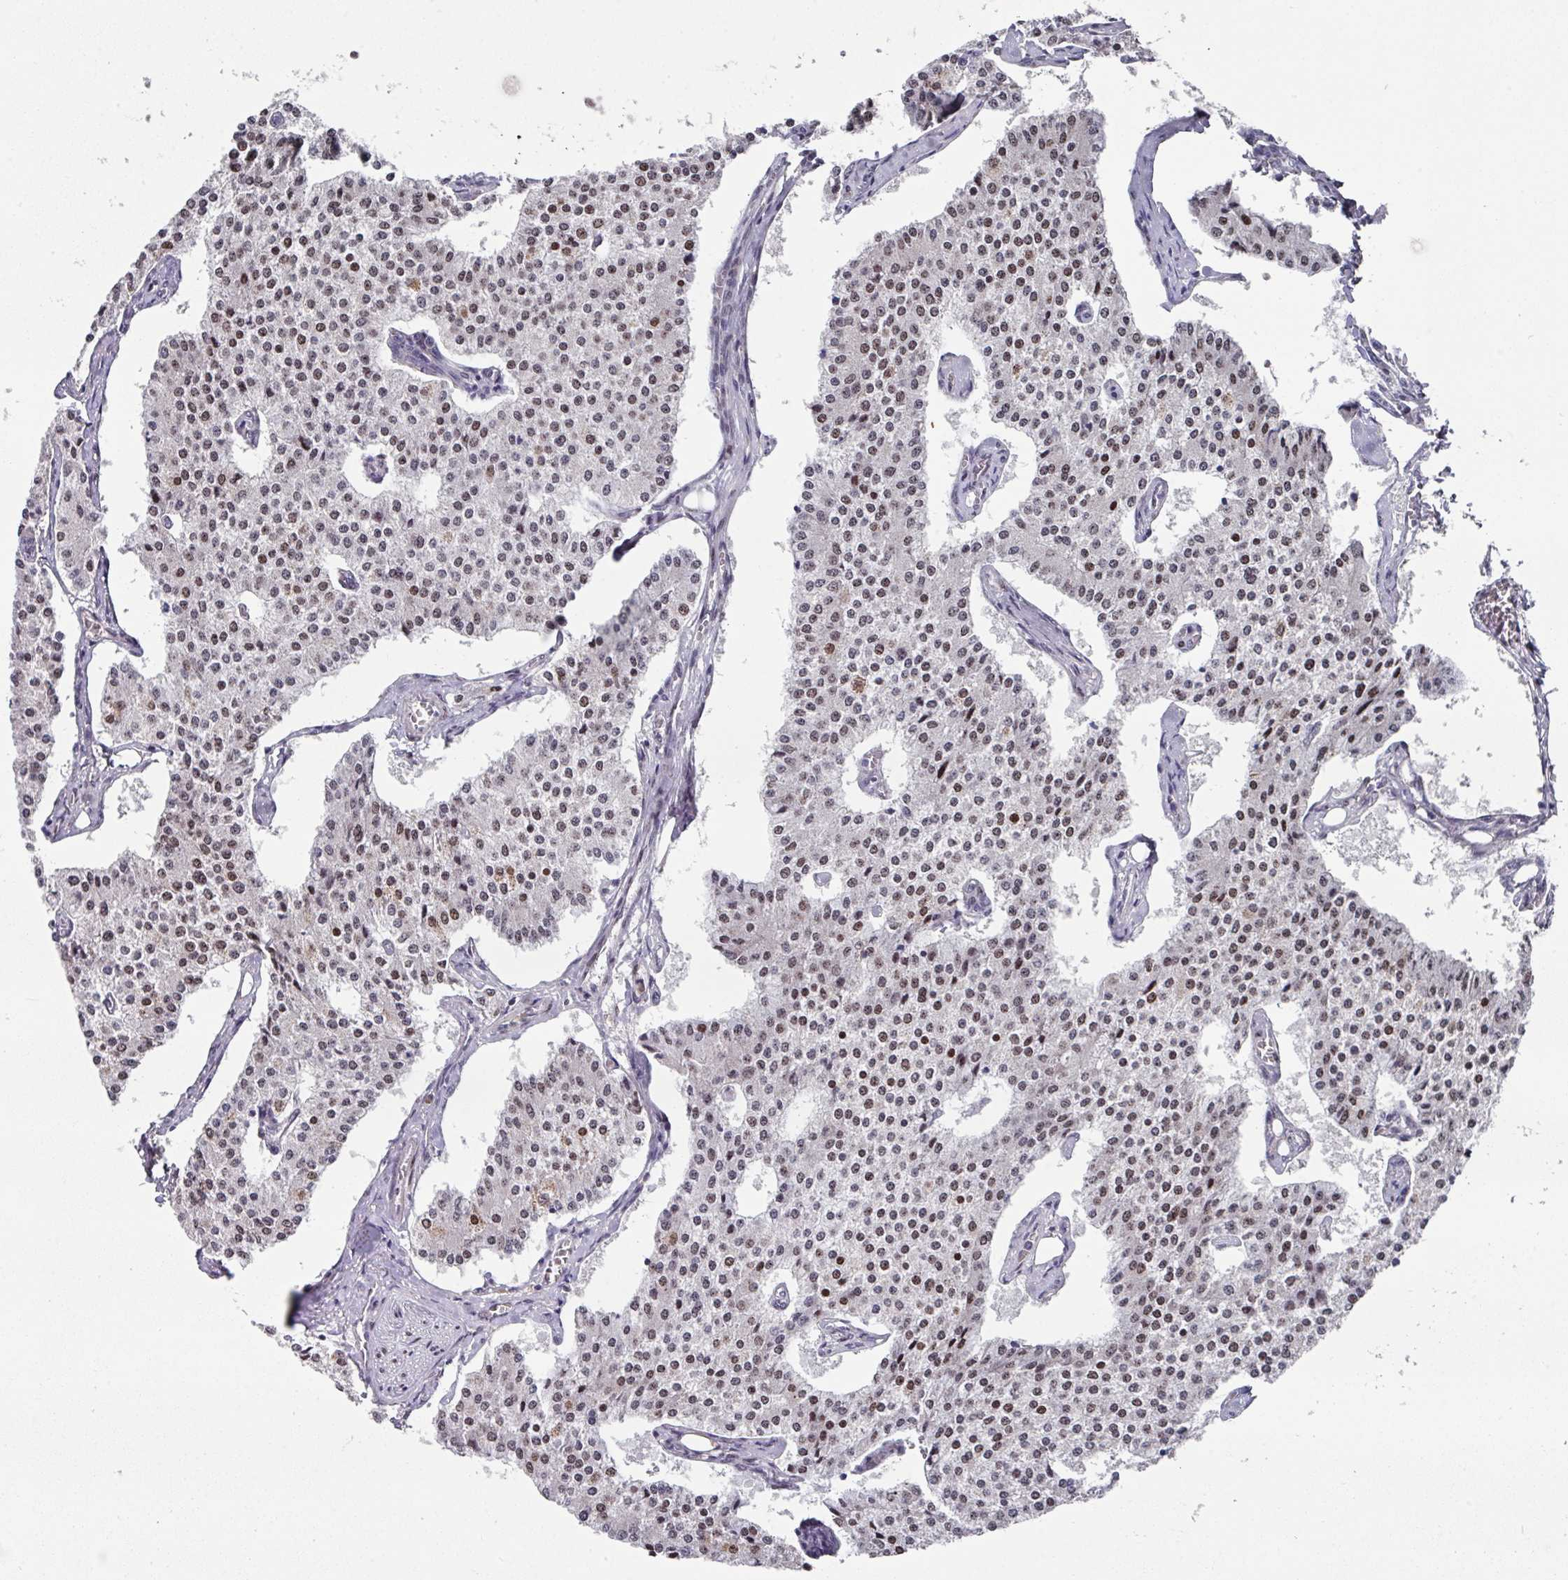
{"staining": {"intensity": "moderate", "quantity": "25%-75%", "location": "nuclear"}, "tissue": "carcinoid", "cell_type": "Tumor cells", "image_type": "cancer", "snomed": [{"axis": "morphology", "description": "Carcinoid, malignant, NOS"}, {"axis": "topography", "description": "Colon"}], "caption": "High-power microscopy captured an IHC histopathology image of carcinoid (malignant), revealing moderate nuclear staining in about 25%-75% of tumor cells. The staining is performed using DAB brown chromogen to label protein expression. The nuclei are counter-stained blue using hematoxylin.", "gene": "CBX7", "patient": {"sex": "female", "age": 52}}